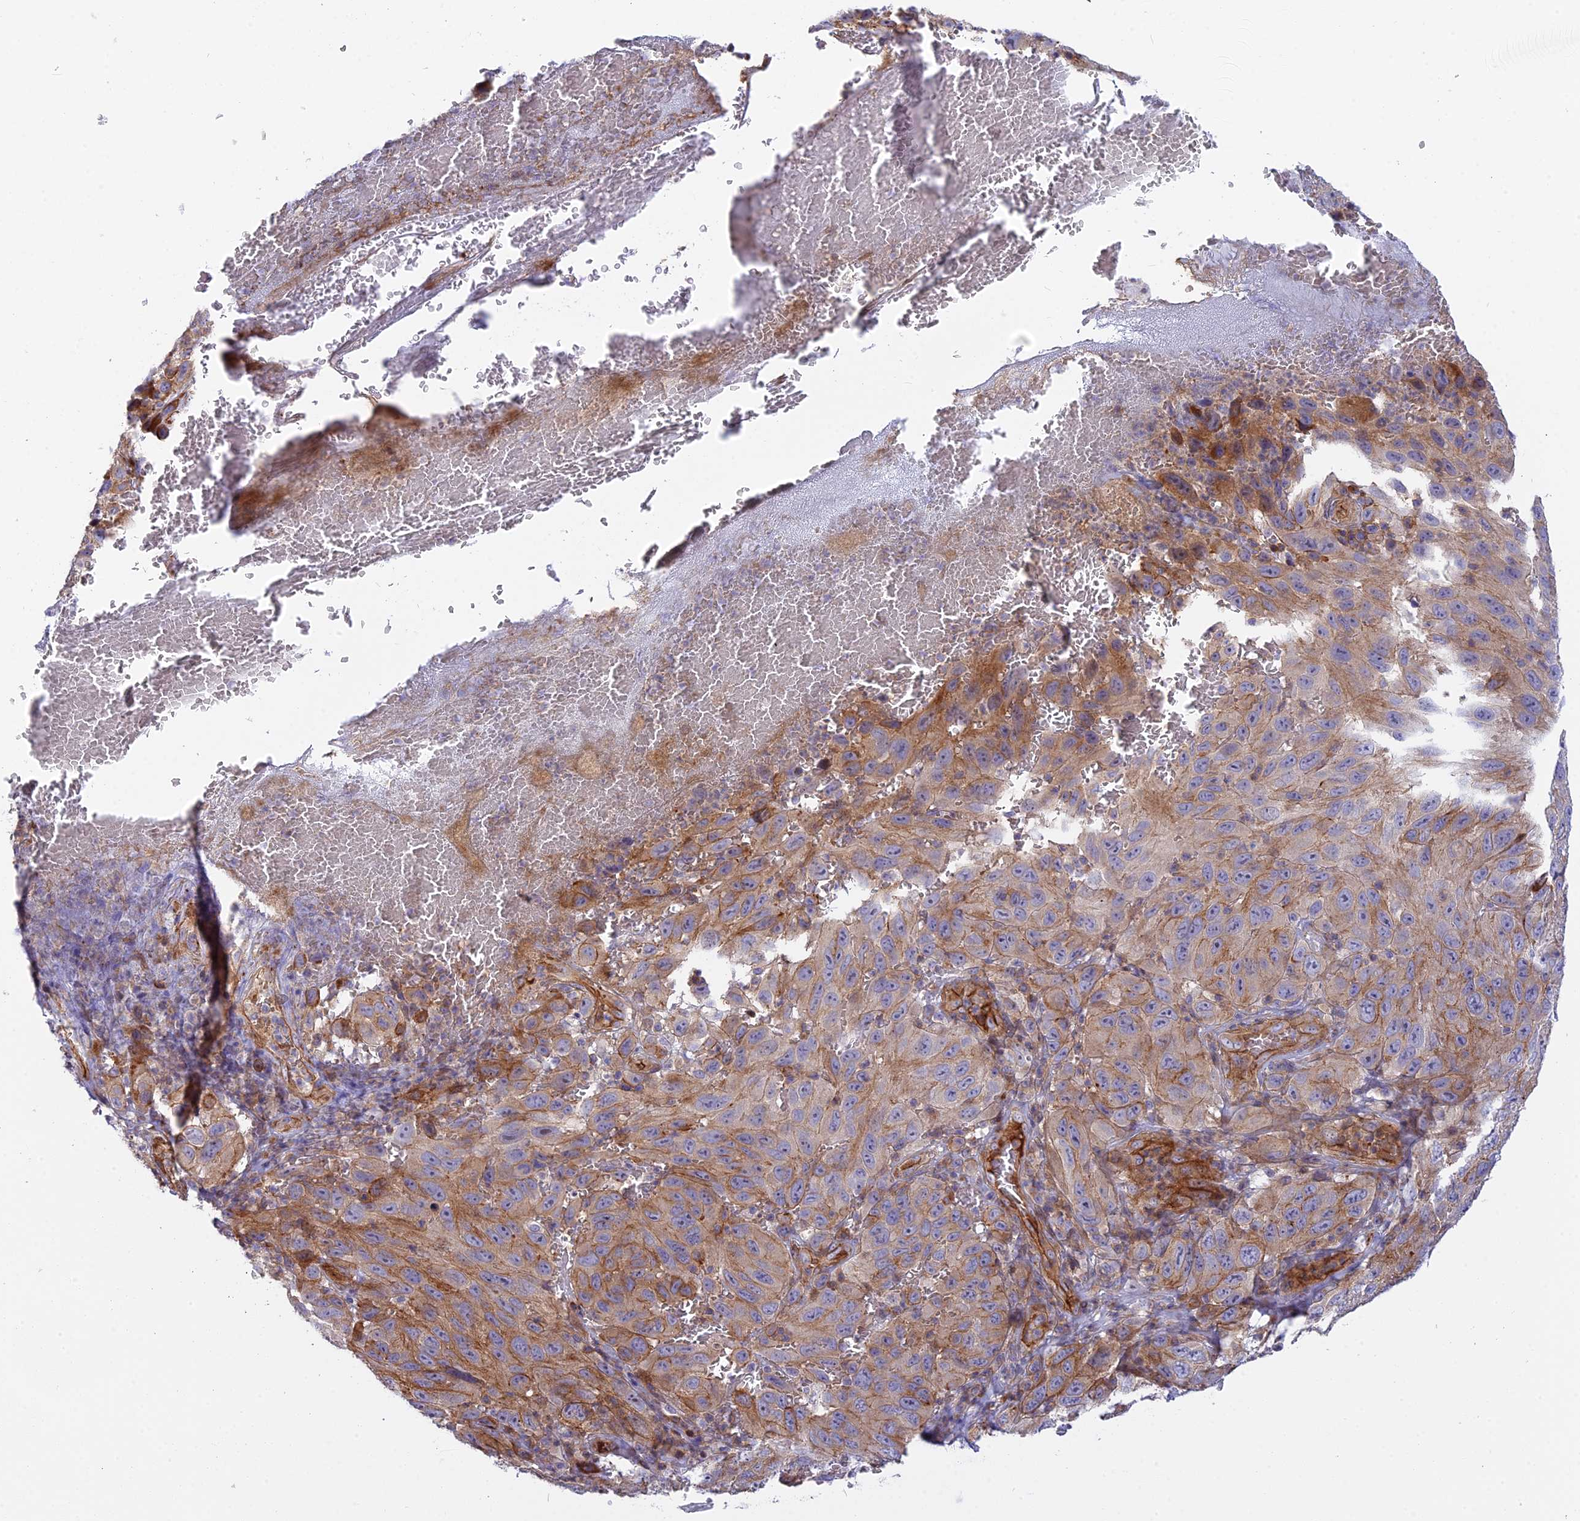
{"staining": {"intensity": "moderate", "quantity": "<25%", "location": "cytoplasmic/membranous"}, "tissue": "melanoma", "cell_type": "Tumor cells", "image_type": "cancer", "snomed": [{"axis": "morphology", "description": "Normal tissue, NOS"}, {"axis": "morphology", "description": "Malignant melanoma, NOS"}, {"axis": "topography", "description": "Skin"}], "caption": "The photomicrograph demonstrates immunohistochemical staining of malignant melanoma. There is moderate cytoplasmic/membranous staining is appreciated in approximately <25% of tumor cells. Using DAB (brown) and hematoxylin (blue) stains, captured at high magnification using brightfield microscopy.", "gene": "CNBD2", "patient": {"sex": "female", "age": 96}}